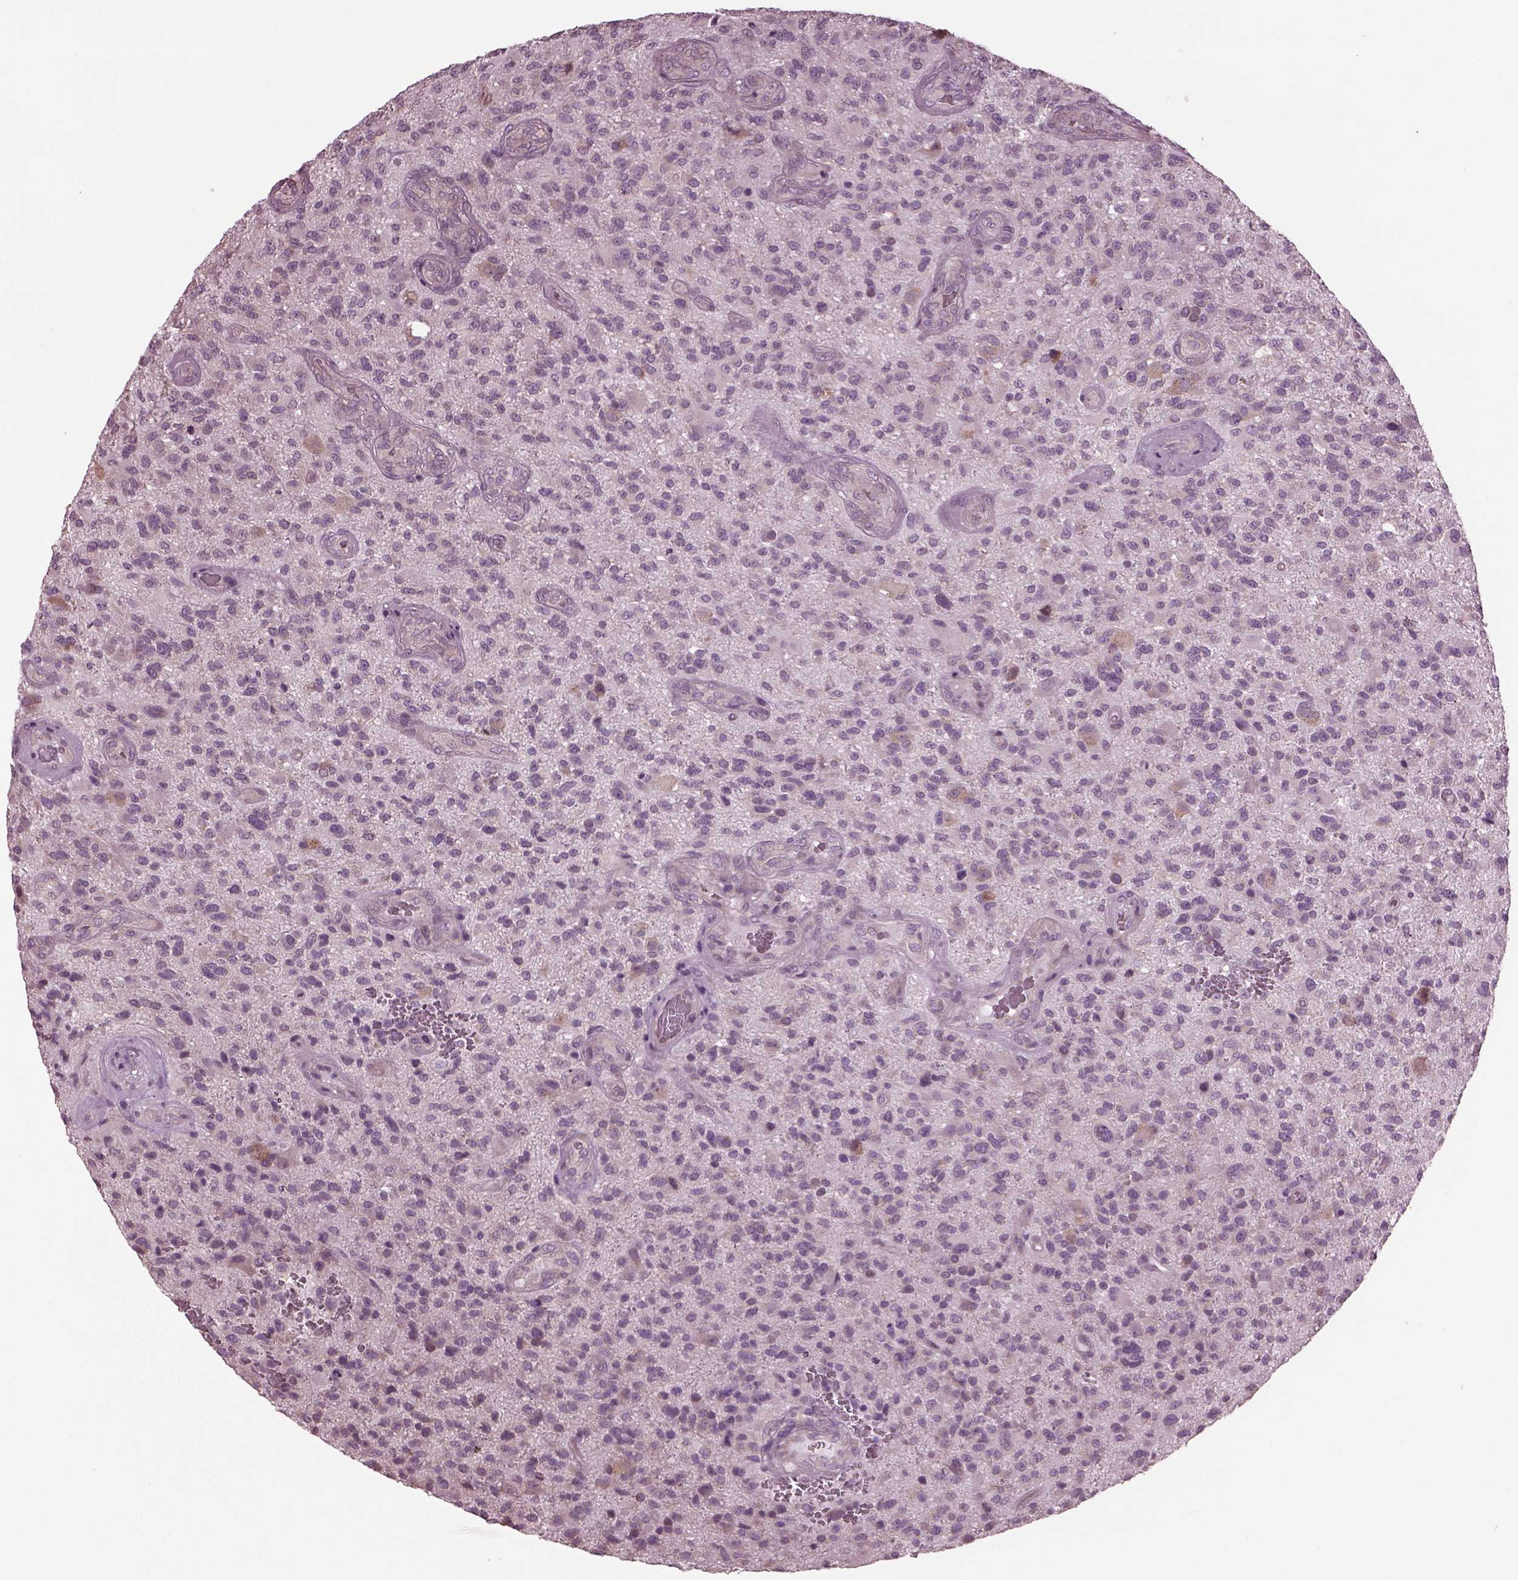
{"staining": {"intensity": "negative", "quantity": "none", "location": "none"}, "tissue": "glioma", "cell_type": "Tumor cells", "image_type": "cancer", "snomed": [{"axis": "morphology", "description": "Glioma, malignant, High grade"}, {"axis": "topography", "description": "Brain"}], "caption": "Tumor cells show no significant expression in malignant high-grade glioma.", "gene": "CABP5", "patient": {"sex": "male", "age": 47}}